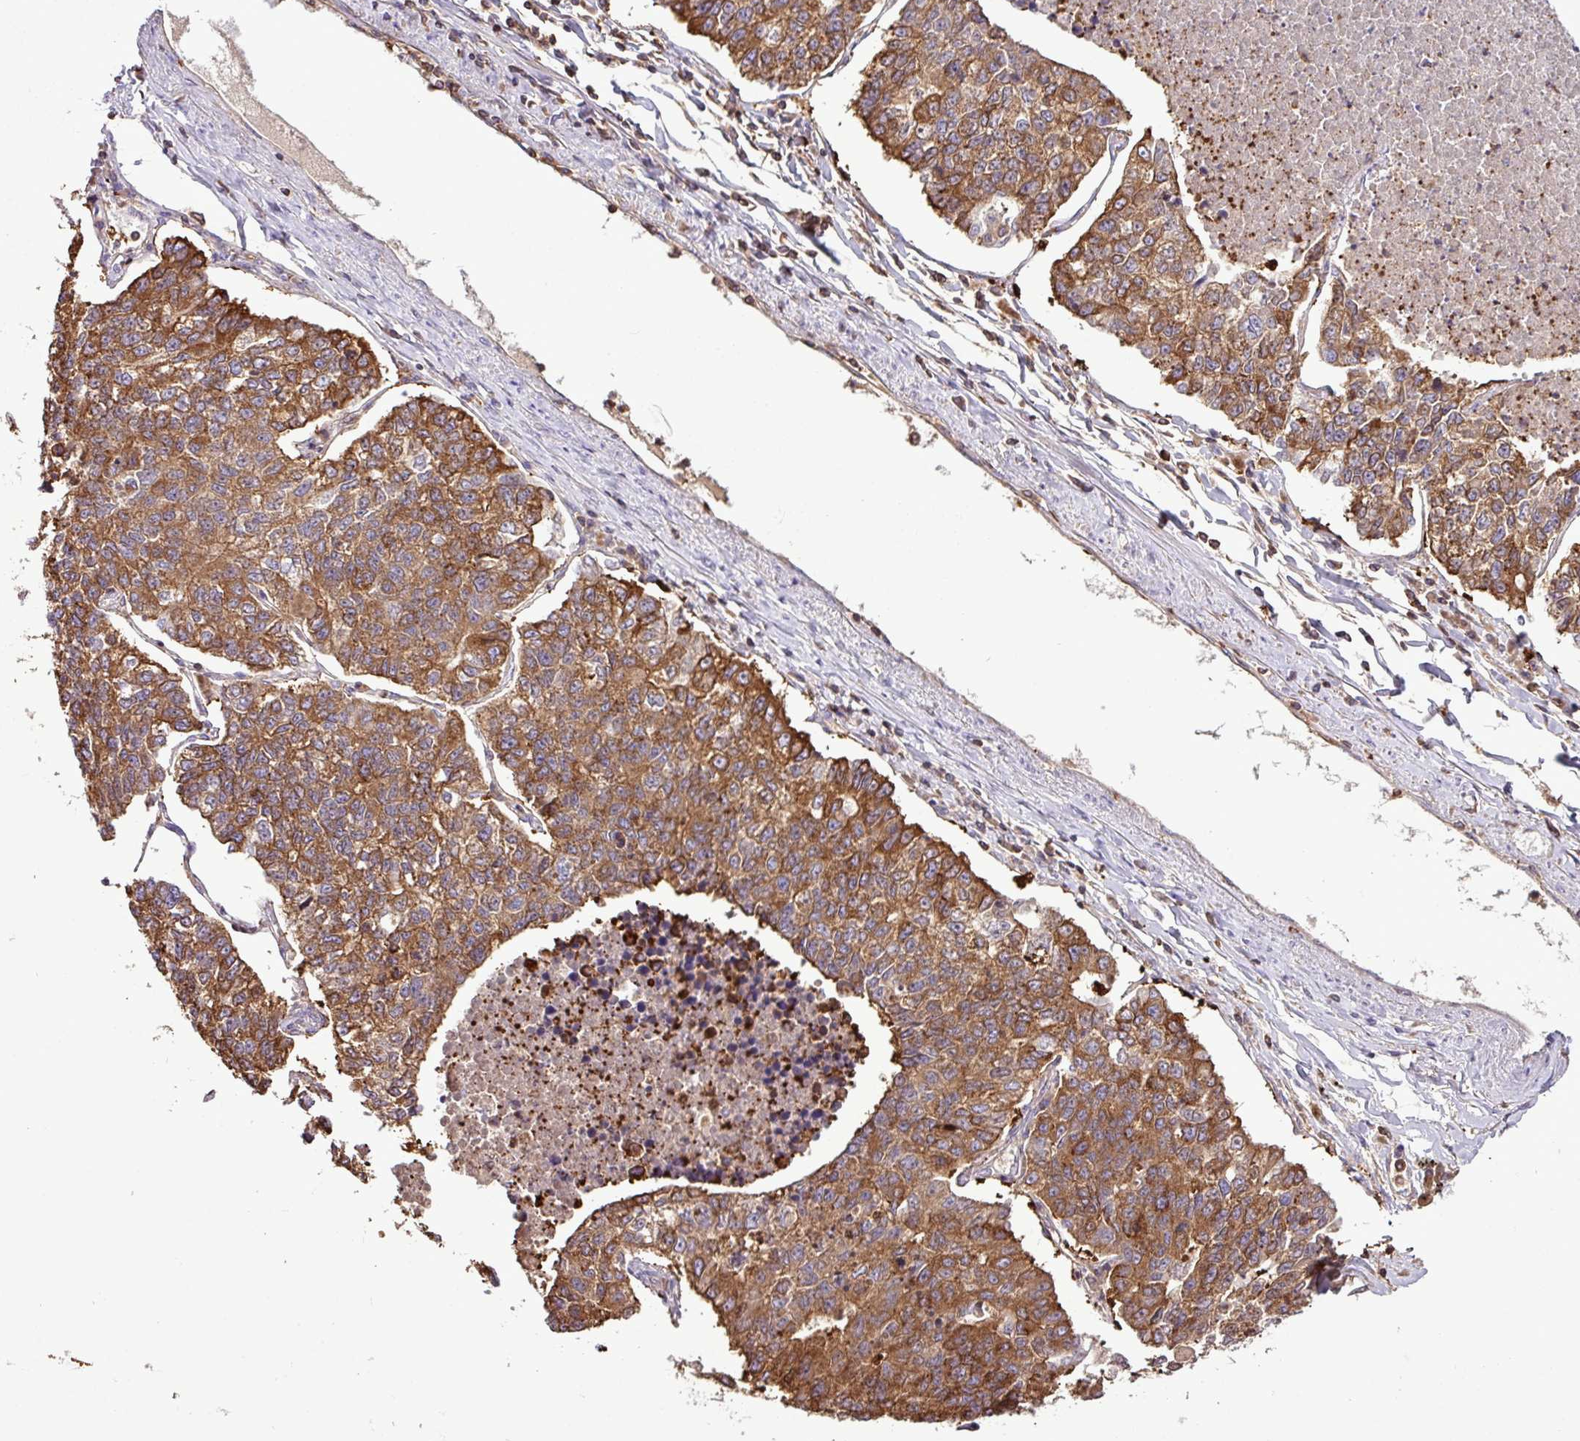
{"staining": {"intensity": "moderate", "quantity": ">75%", "location": "cytoplasmic/membranous"}, "tissue": "lung cancer", "cell_type": "Tumor cells", "image_type": "cancer", "snomed": [{"axis": "morphology", "description": "Adenocarcinoma, NOS"}, {"axis": "topography", "description": "Lung"}], "caption": "Immunohistochemistry (DAB (3,3'-diaminobenzidine)) staining of human lung adenocarcinoma exhibits moderate cytoplasmic/membranous protein expression in about >75% of tumor cells.", "gene": "PGAP6", "patient": {"sex": "male", "age": 49}}